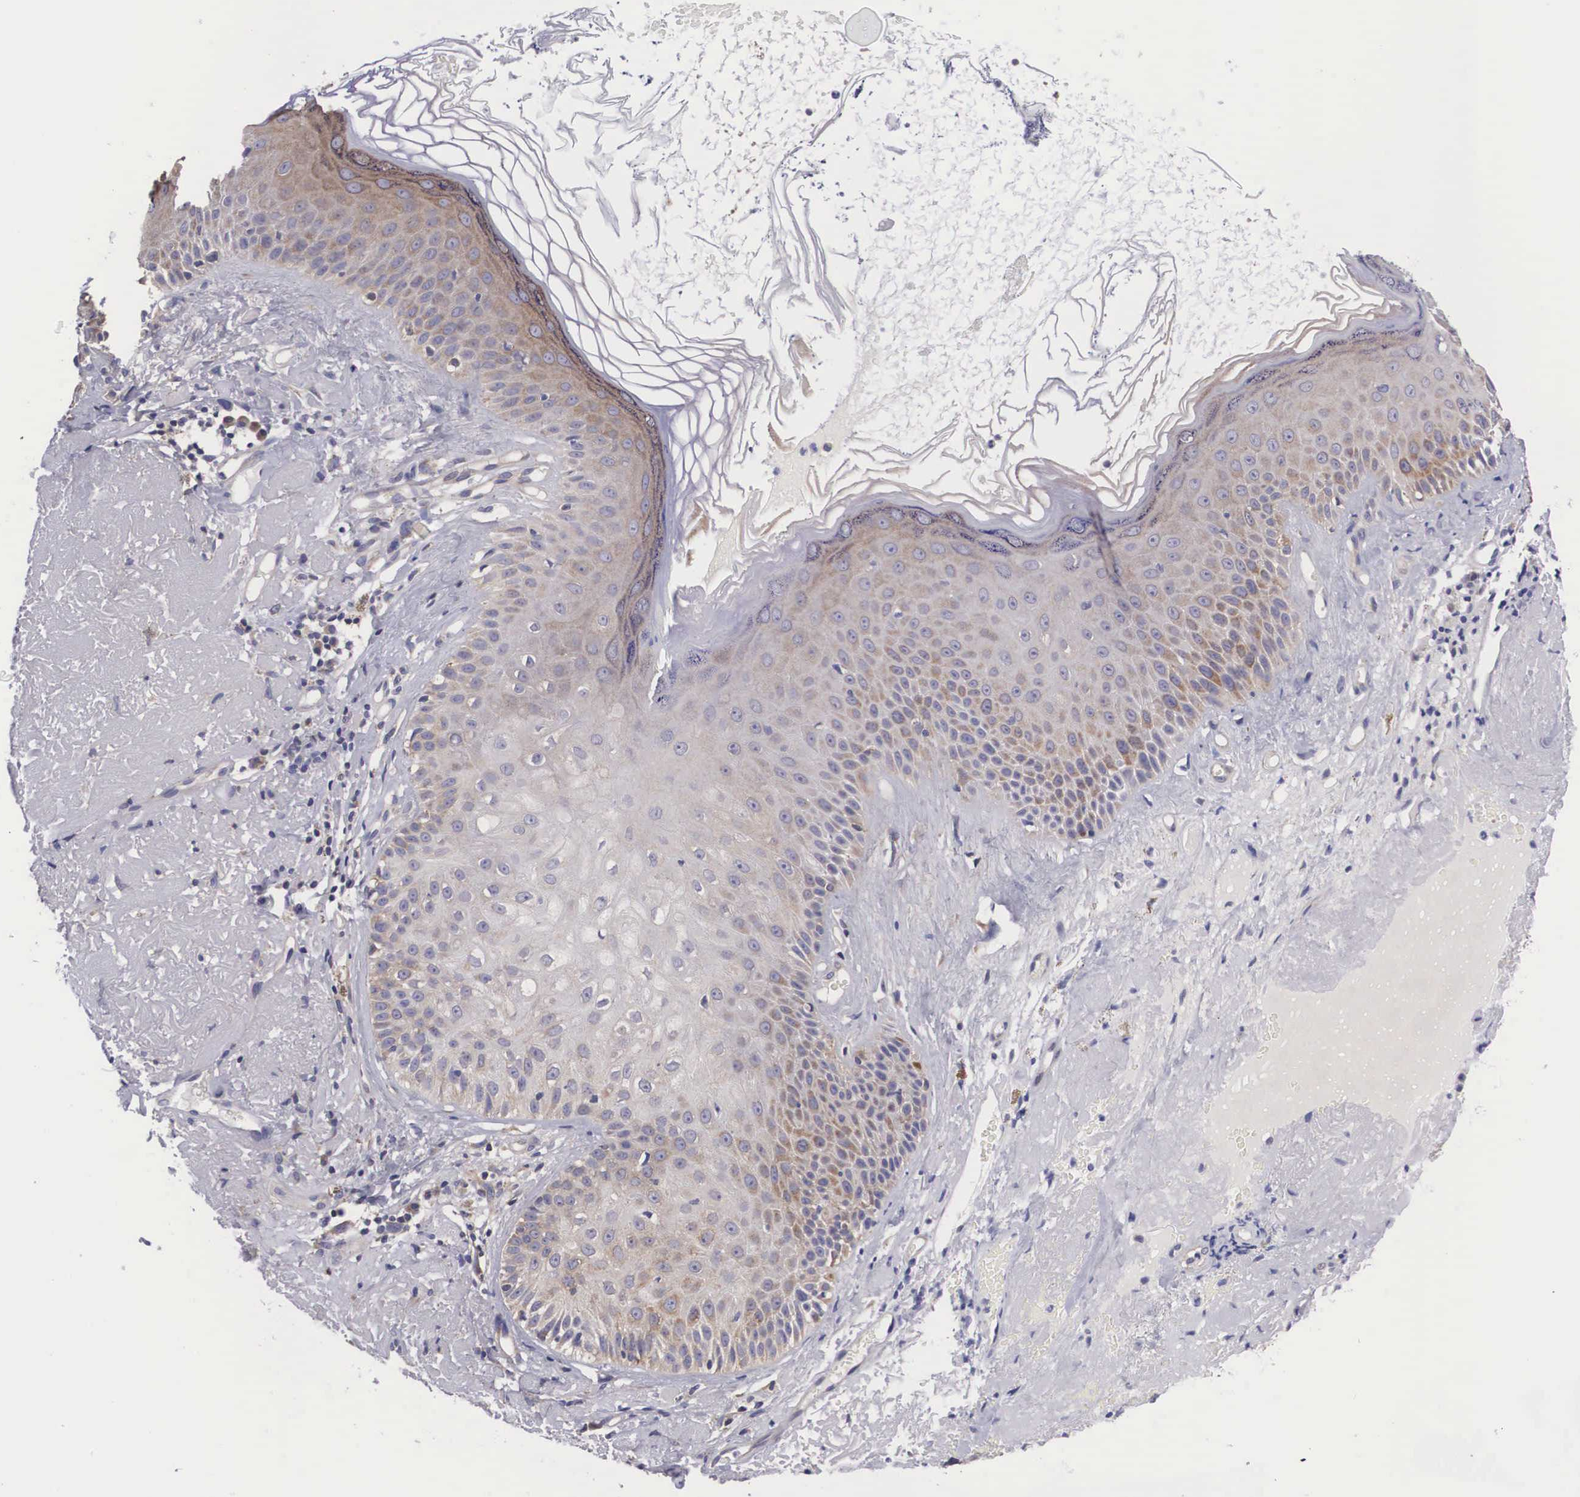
{"staining": {"intensity": "weak", "quantity": "25%-75%", "location": "cytoplasmic/membranous"}, "tissue": "skin cancer", "cell_type": "Tumor cells", "image_type": "cancer", "snomed": [{"axis": "morphology", "description": "Squamous cell carcinoma, NOS"}, {"axis": "topography", "description": "Skin"}], "caption": "A brown stain highlights weak cytoplasmic/membranous staining of a protein in skin squamous cell carcinoma tumor cells. (Stains: DAB (3,3'-diaminobenzidine) in brown, nuclei in blue, Microscopy: brightfield microscopy at high magnification).", "gene": "TXLNG", "patient": {"sex": "female", "age": 89}}